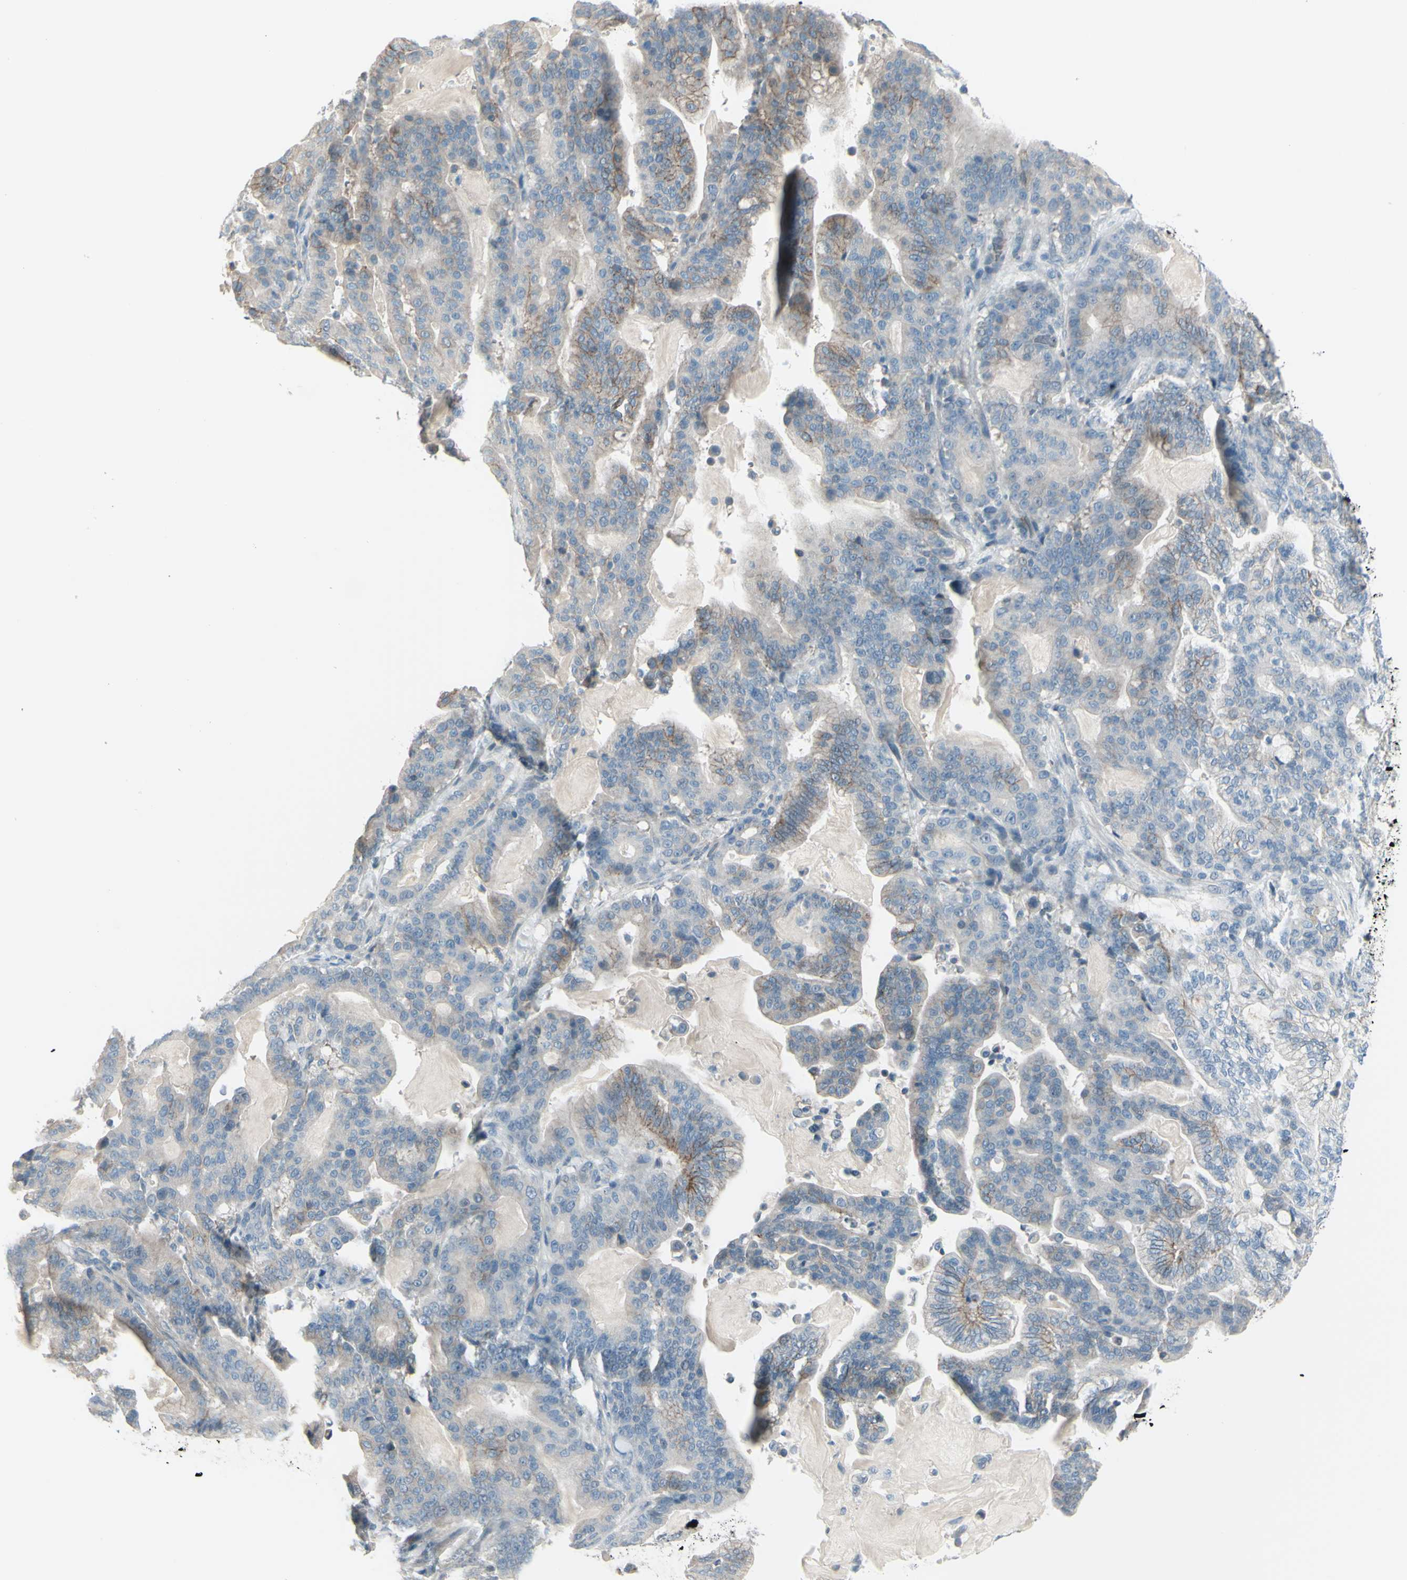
{"staining": {"intensity": "moderate", "quantity": "<25%", "location": "cytoplasmic/membranous"}, "tissue": "pancreatic cancer", "cell_type": "Tumor cells", "image_type": "cancer", "snomed": [{"axis": "morphology", "description": "Adenocarcinoma, NOS"}, {"axis": "topography", "description": "Pancreas"}], "caption": "Pancreatic adenocarcinoma stained with a brown dye demonstrates moderate cytoplasmic/membranous positive expression in about <25% of tumor cells.", "gene": "GPR34", "patient": {"sex": "male", "age": 63}}